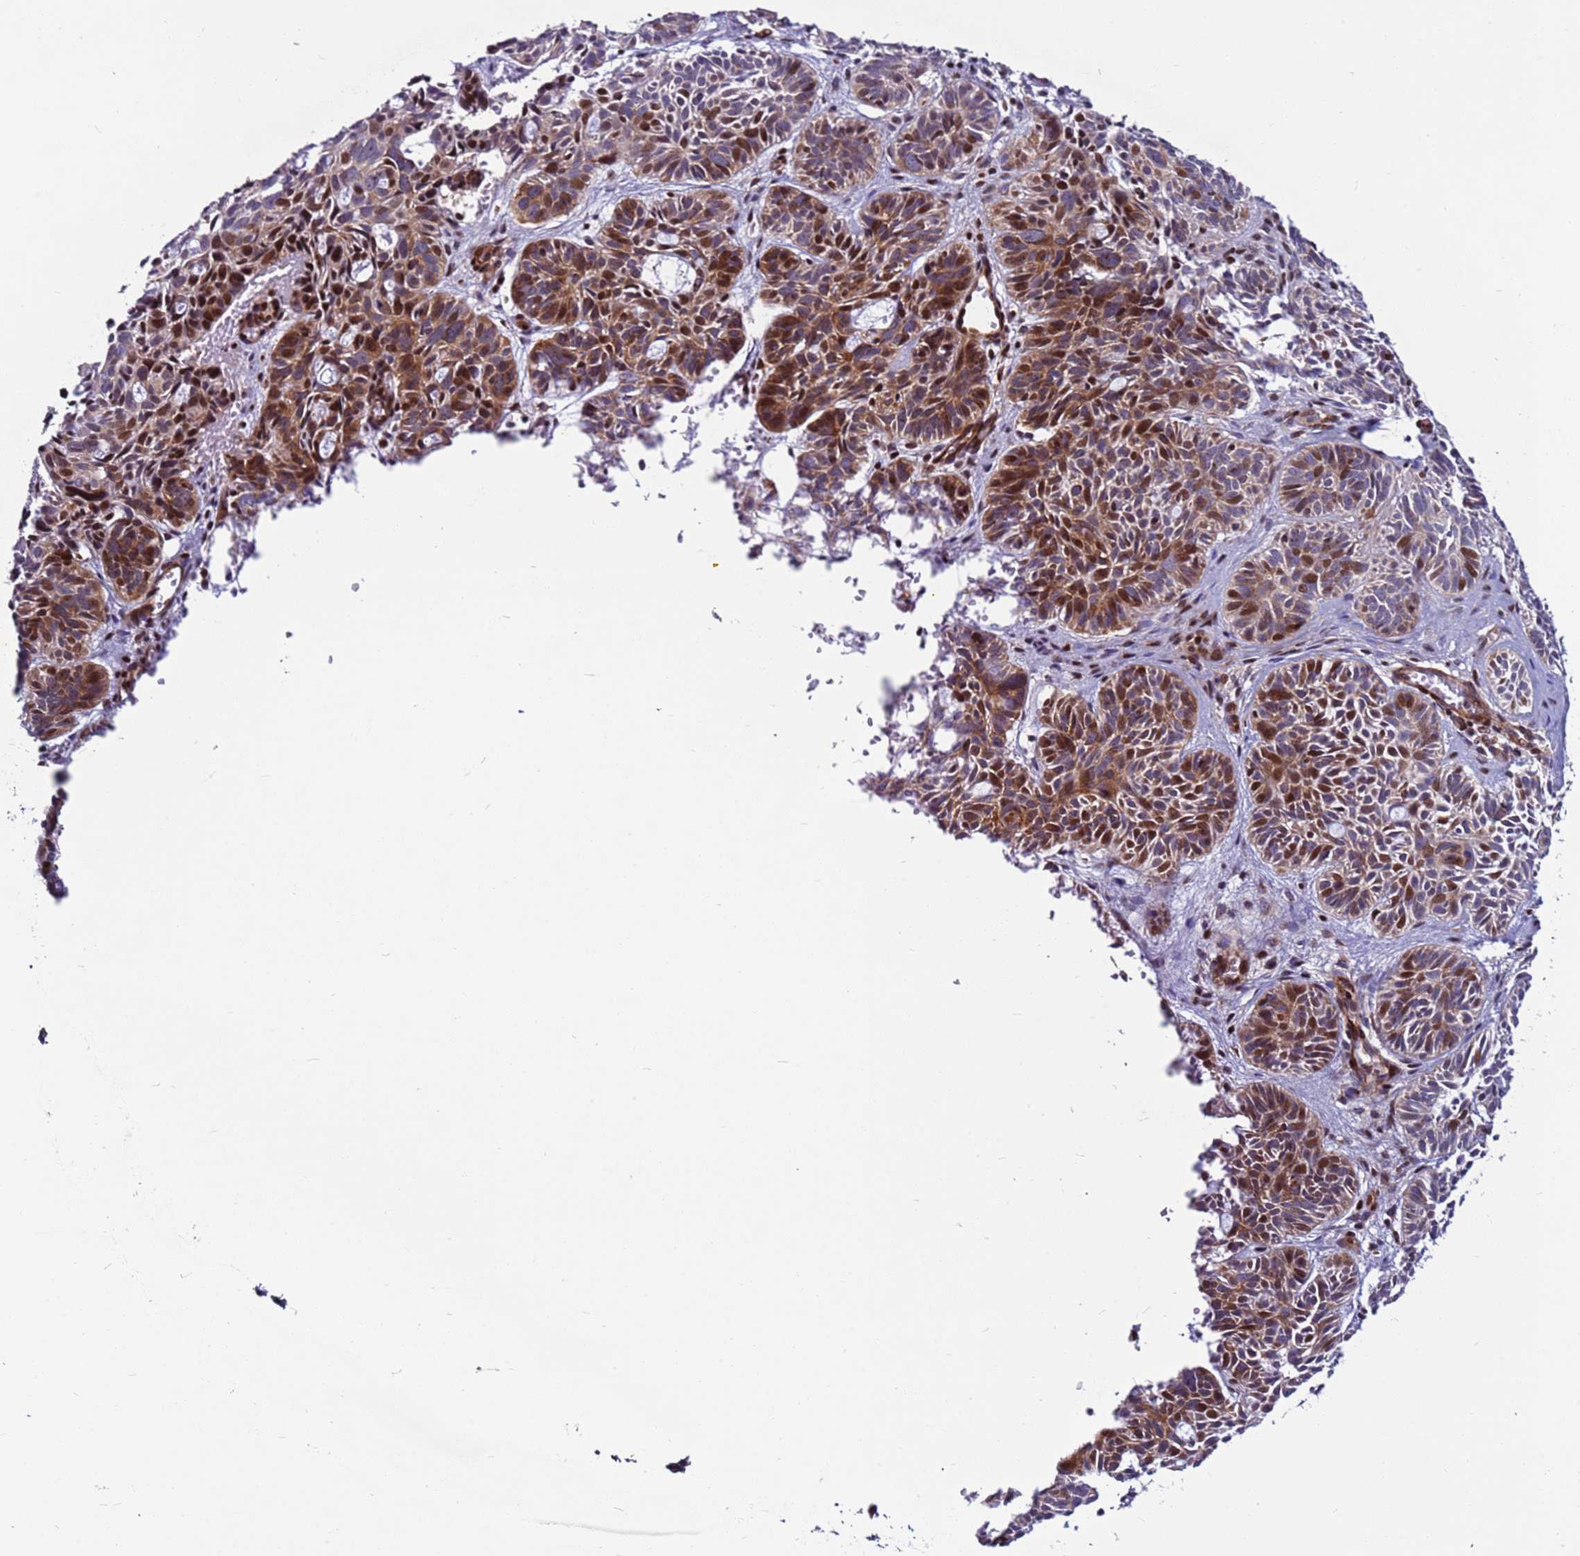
{"staining": {"intensity": "moderate", "quantity": ">75%", "location": "cytoplasmic/membranous,nuclear"}, "tissue": "skin cancer", "cell_type": "Tumor cells", "image_type": "cancer", "snomed": [{"axis": "morphology", "description": "Basal cell carcinoma"}, {"axis": "topography", "description": "Skin"}], "caption": "Skin cancer tissue displays moderate cytoplasmic/membranous and nuclear positivity in about >75% of tumor cells, visualized by immunohistochemistry. (DAB (3,3'-diaminobenzidine) IHC with brightfield microscopy, high magnification).", "gene": "WBP11", "patient": {"sex": "male", "age": 69}}